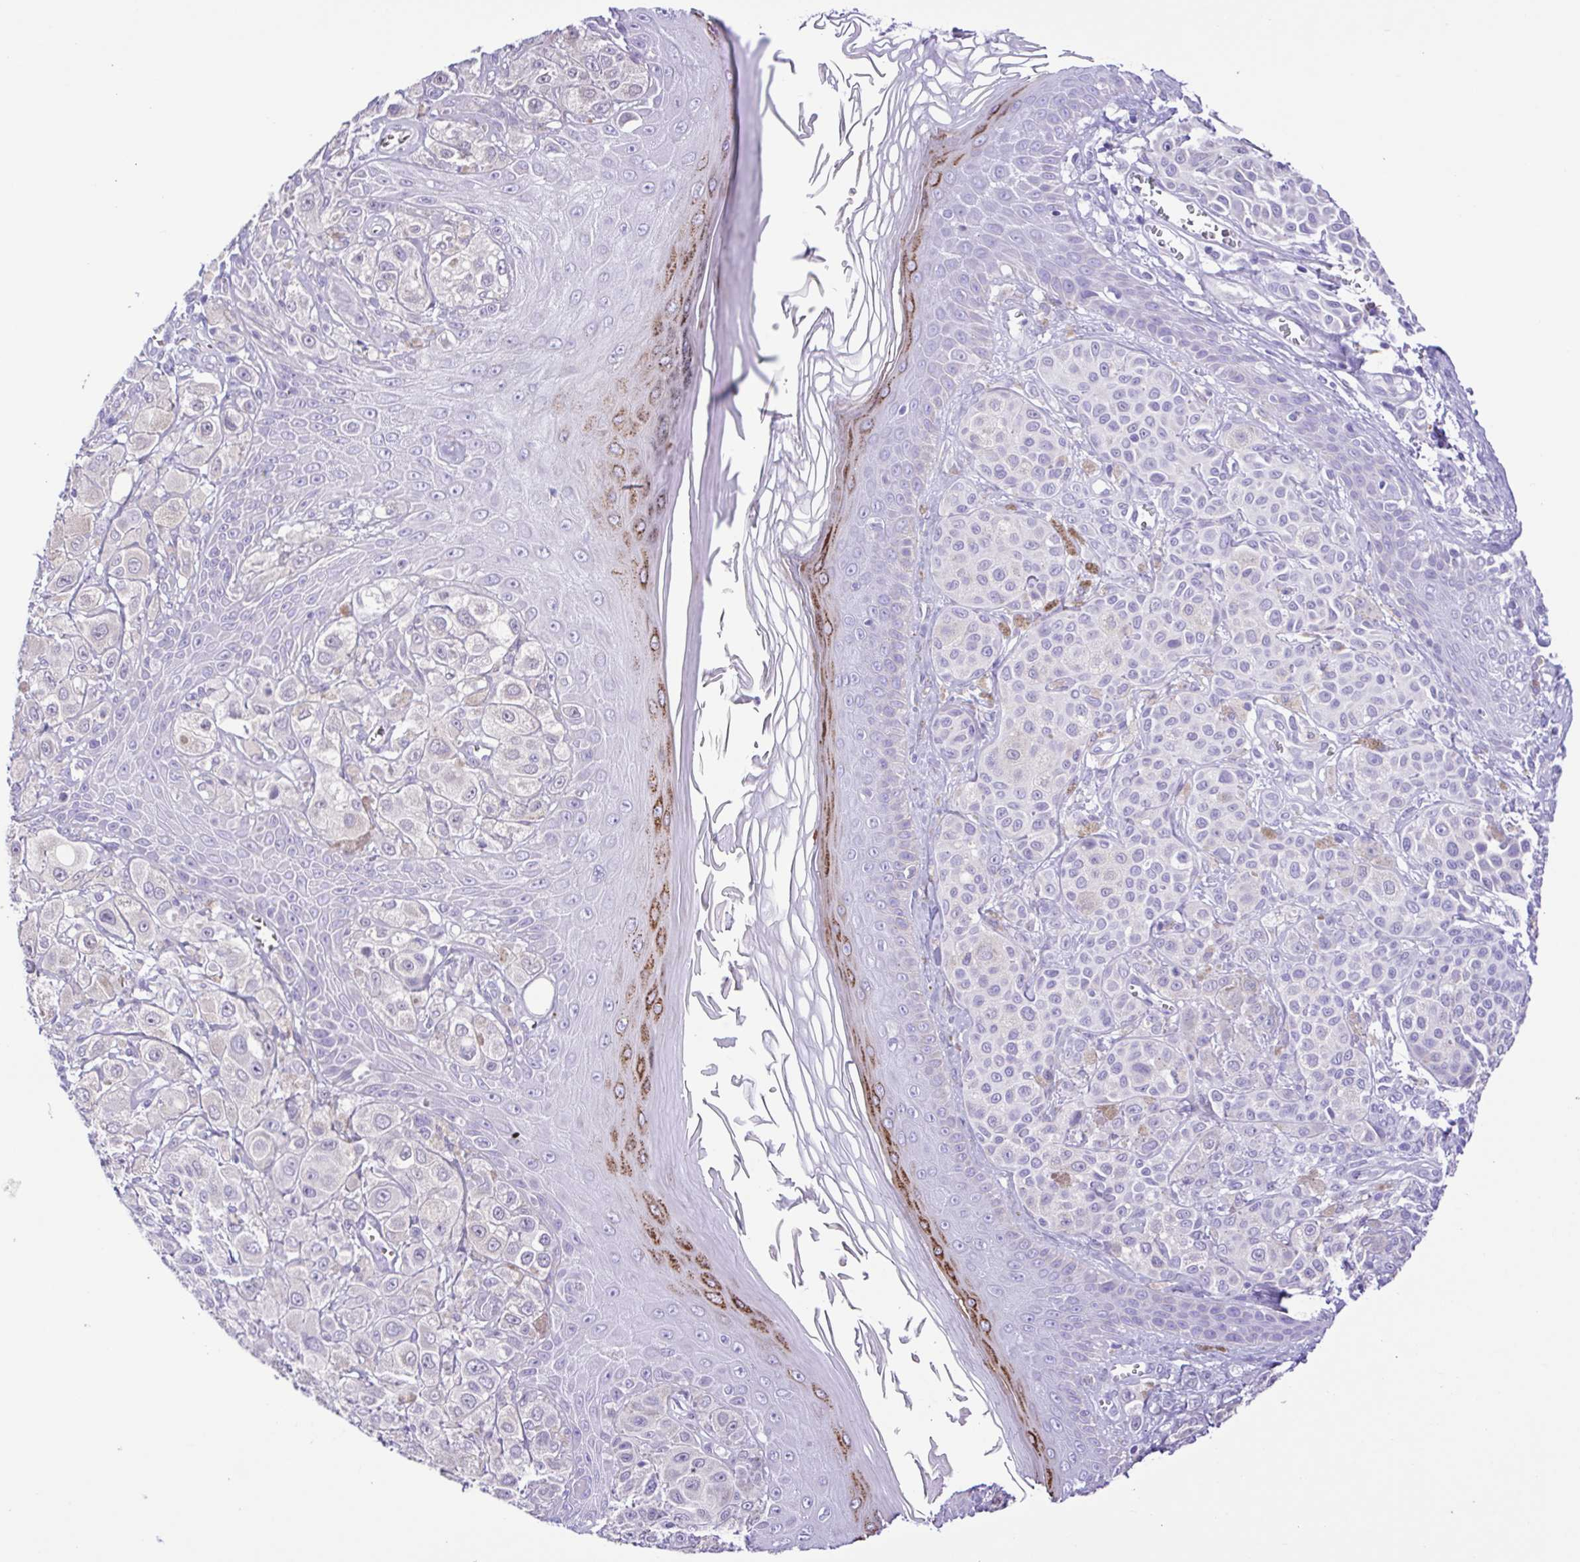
{"staining": {"intensity": "negative", "quantity": "none", "location": "none"}, "tissue": "melanoma", "cell_type": "Tumor cells", "image_type": "cancer", "snomed": [{"axis": "morphology", "description": "Malignant melanoma, NOS"}, {"axis": "topography", "description": "Skin"}], "caption": "DAB immunohistochemical staining of human malignant melanoma demonstrates no significant expression in tumor cells.", "gene": "CD72", "patient": {"sex": "male", "age": 67}}